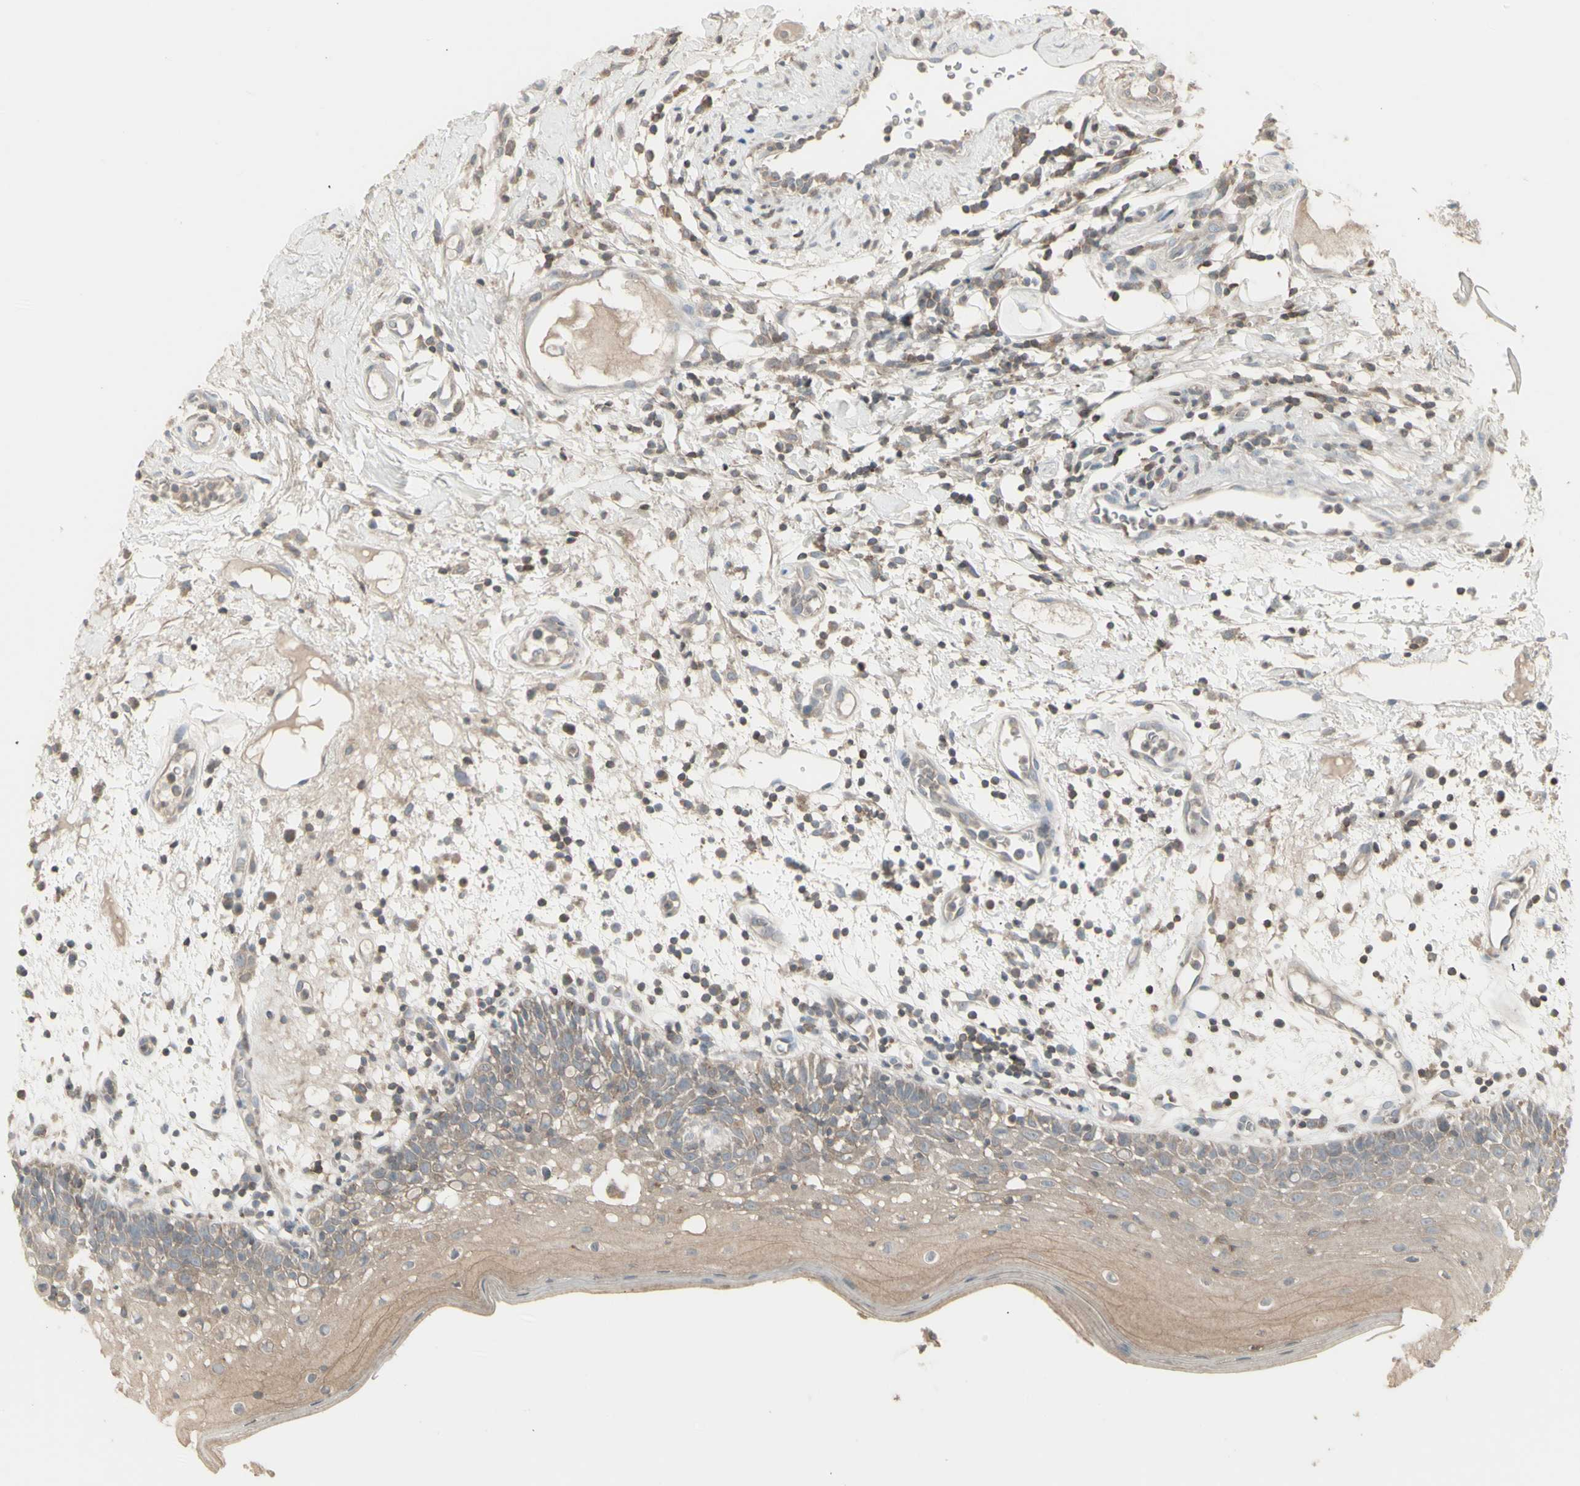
{"staining": {"intensity": "weak", "quantity": "25%-75%", "location": "cytoplasmic/membranous"}, "tissue": "oral mucosa", "cell_type": "Squamous epithelial cells", "image_type": "normal", "snomed": [{"axis": "morphology", "description": "Normal tissue, NOS"}, {"axis": "morphology", "description": "Squamous cell carcinoma, NOS"}, {"axis": "topography", "description": "Skeletal muscle"}, {"axis": "topography", "description": "Oral tissue"}], "caption": "Immunohistochemistry of unremarkable oral mucosa demonstrates low levels of weak cytoplasmic/membranous positivity in approximately 25%-75% of squamous epithelial cells. The staining was performed using DAB, with brown indicating positive protein expression. Nuclei are stained blue with hematoxylin.", "gene": "CSK", "patient": {"sex": "male", "age": 71}}